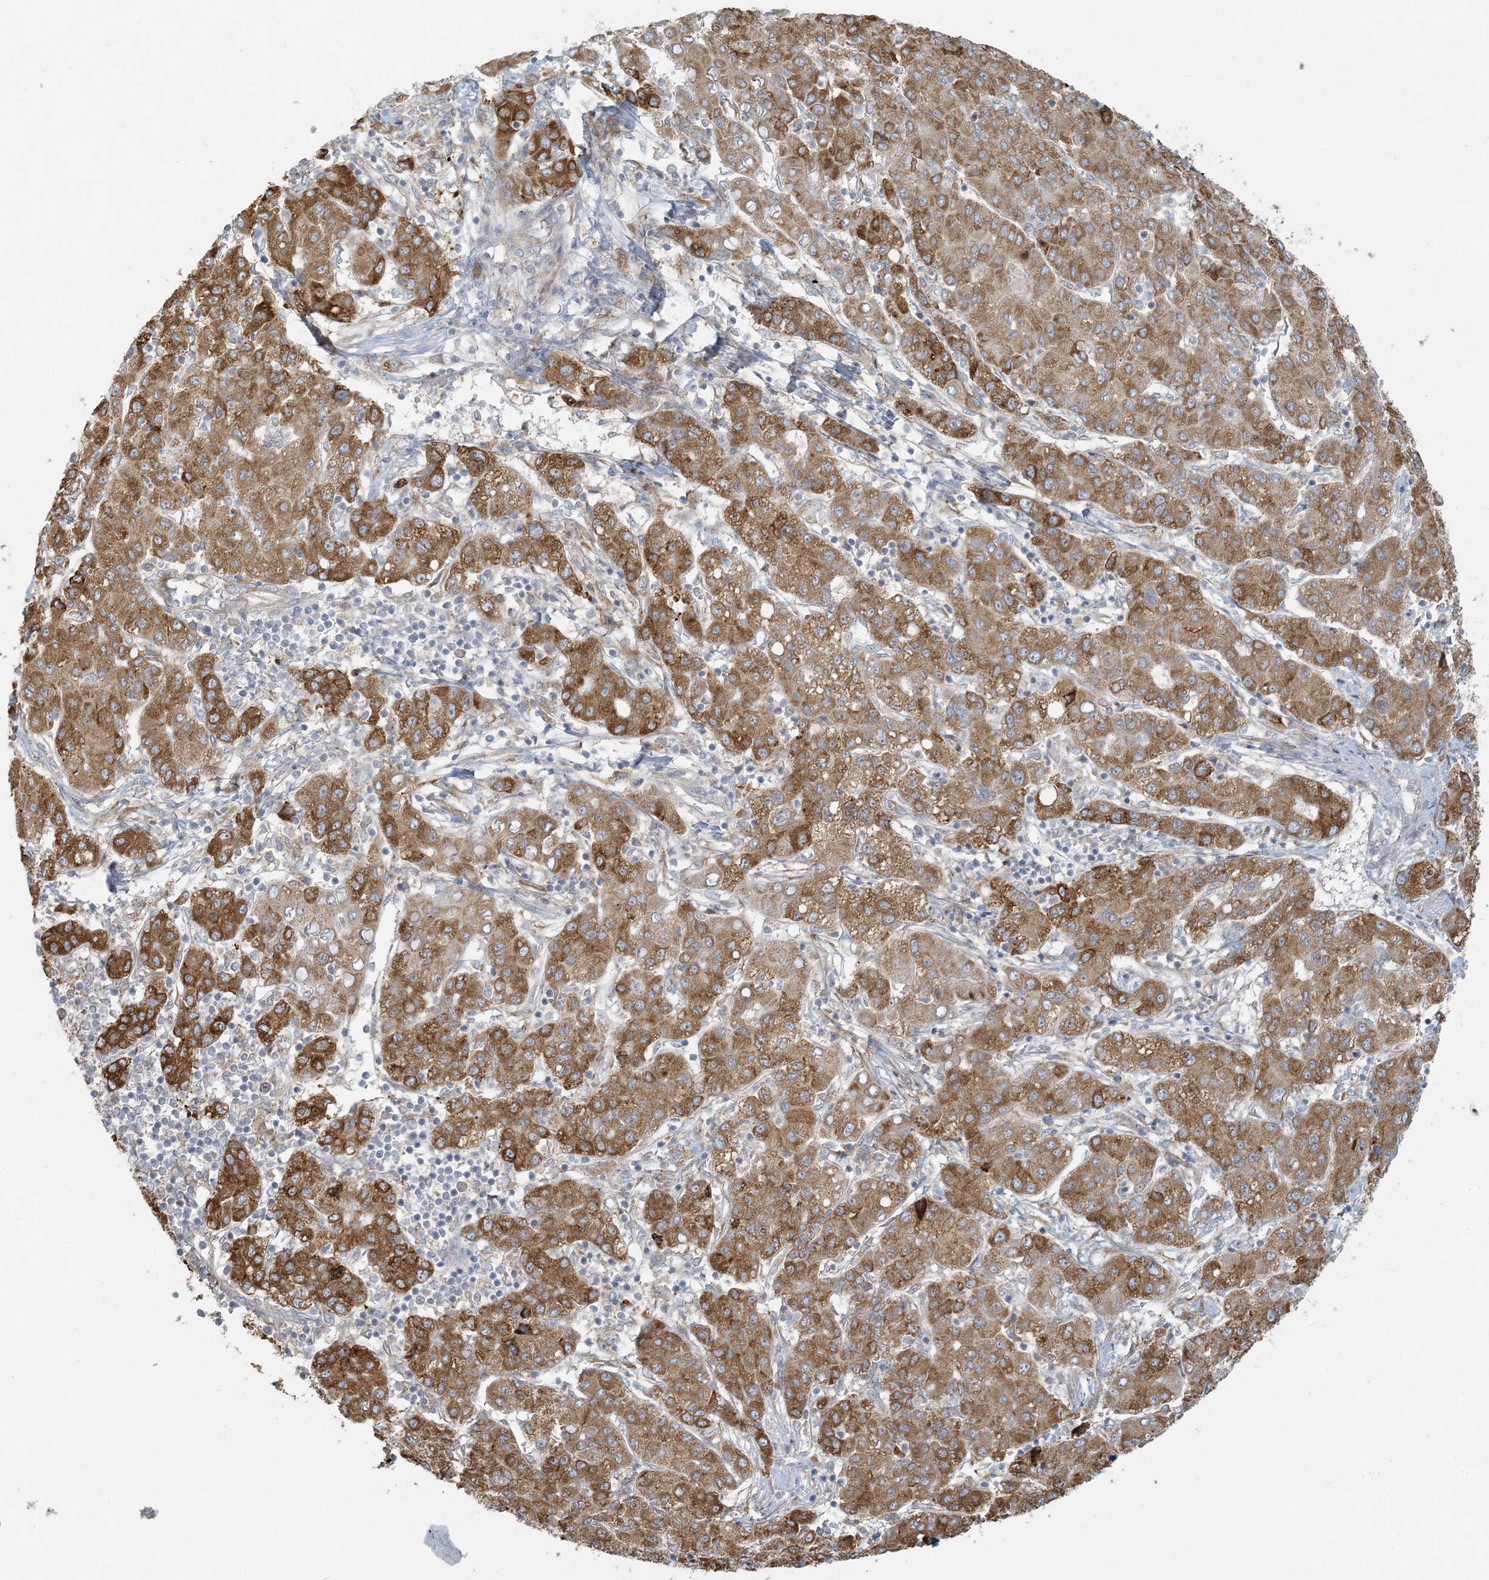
{"staining": {"intensity": "strong", "quantity": ">75%", "location": "cytoplasmic/membranous"}, "tissue": "liver cancer", "cell_type": "Tumor cells", "image_type": "cancer", "snomed": [{"axis": "morphology", "description": "Carcinoma, Hepatocellular, NOS"}, {"axis": "topography", "description": "Liver"}], "caption": "Liver cancer tissue demonstrates strong cytoplasmic/membranous staining in approximately >75% of tumor cells, visualized by immunohistochemistry. The protein of interest is shown in brown color, while the nuclei are stained blue.", "gene": "HACL1", "patient": {"sex": "male", "age": 65}}